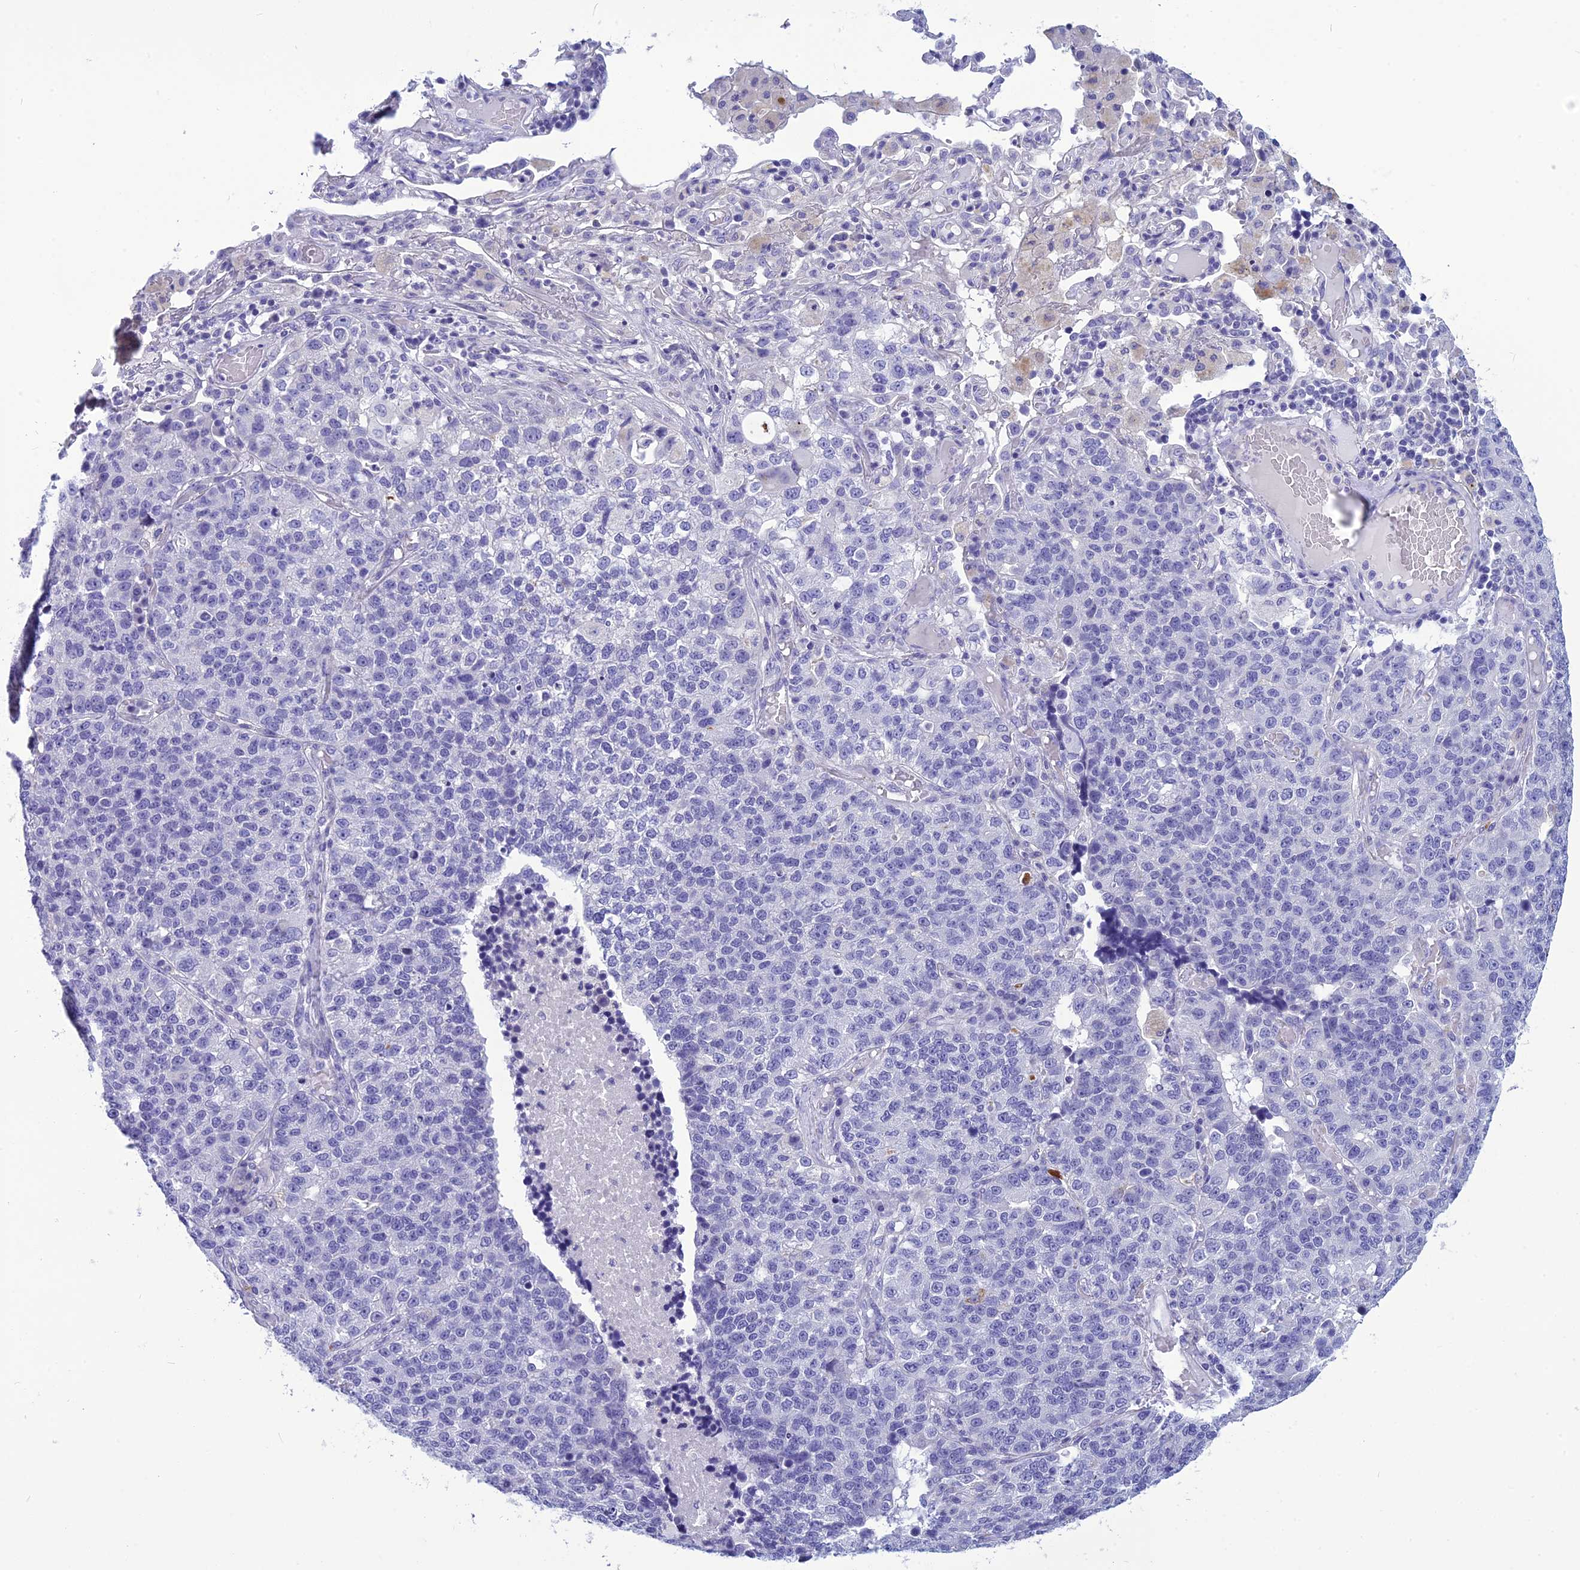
{"staining": {"intensity": "negative", "quantity": "none", "location": "none"}, "tissue": "lung cancer", "cell_type": "Tumor cells", "image_type": "cancer", "snomed": [{"axis": "morphology", "description": "Adenocarcinoma, NOS"}, {"axis": "topography", "description": "Lung"}], "caption": "Immunohistochemistry of adenocarcinoma (lung) demonstrates no expression in tumor cells.", "gene": "BBS2", "patient": {"sex": "male", "age": 49}}